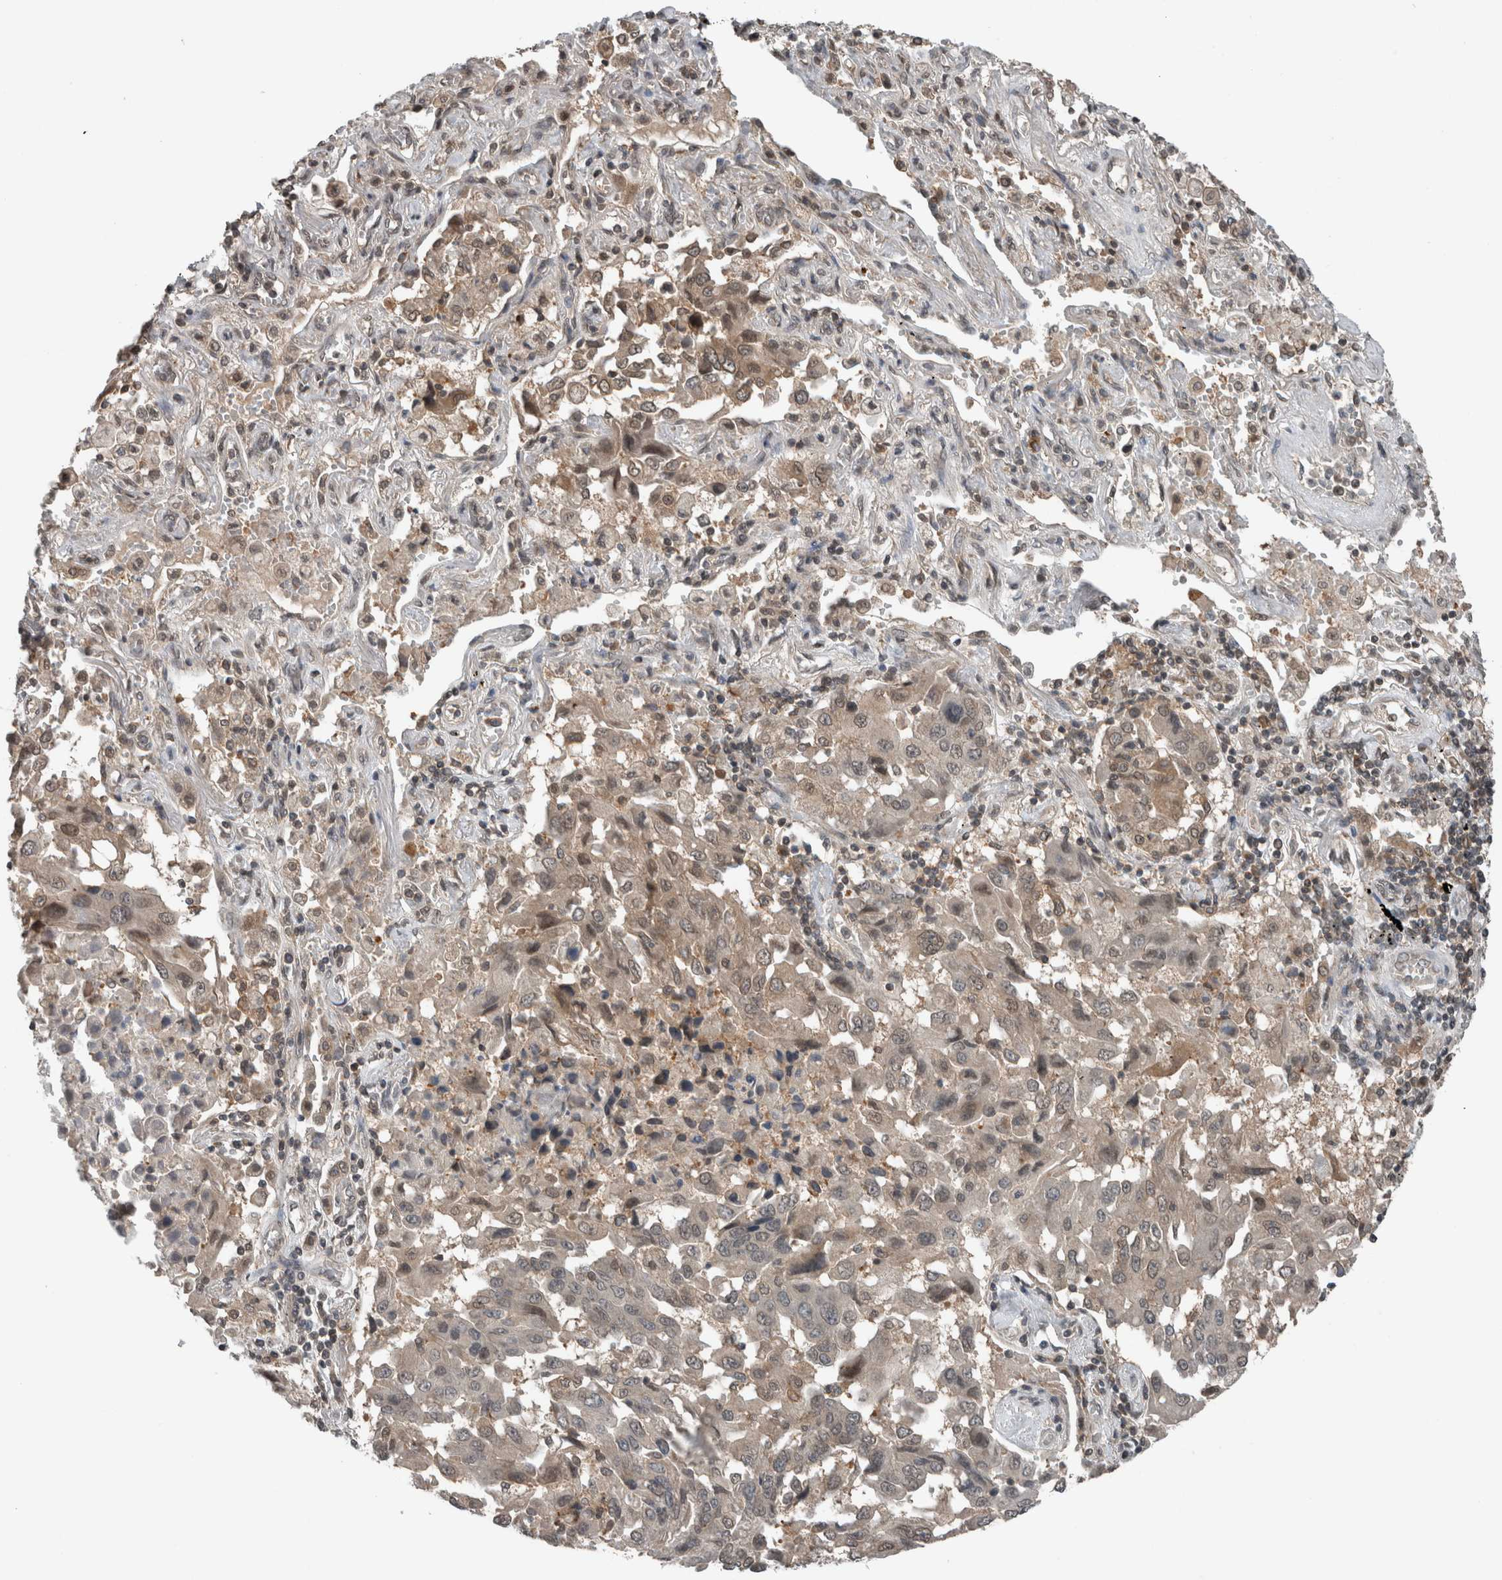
{"staining": {"intensity": "weak", "quantity": "<25%", "location": "cytoplasmic/membranous,nuclear"}, "tissue": "lung cancer", "cell_type": "Tumor cells", "image_type": "cancer", "snomed": [{"axis": "morphology", "description": "Adenocarcinoma, NOS"}, {"axis": "topography", "description": "Lung"}], "caption": "There is no significant expression in tumor cells of adenocarcinoma (lung).", "gene": "SPAG7", "patient": {"sex": "female", "age": 65}}